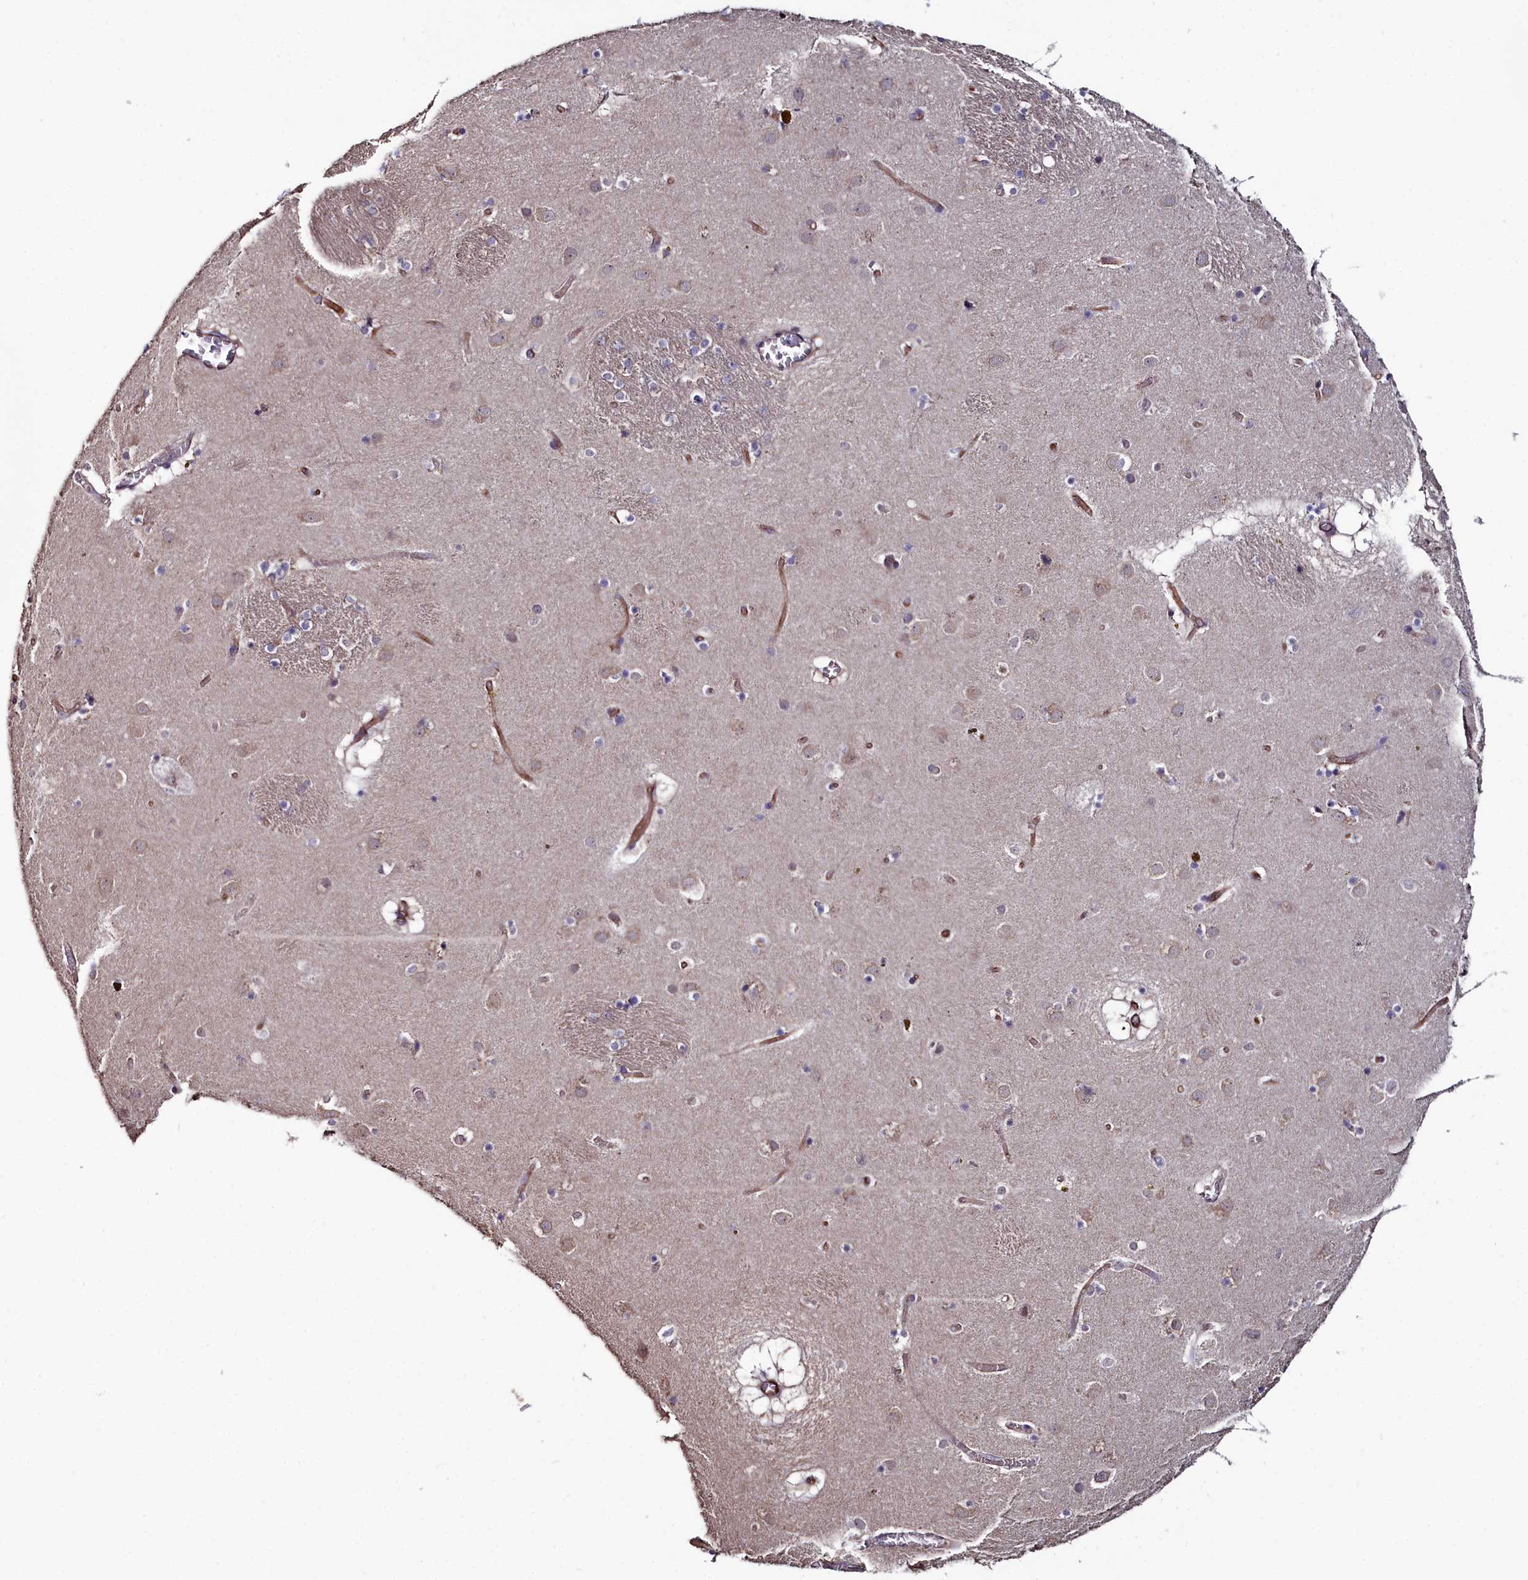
{"staining": {"intensity": "negative", "quantity": "none", "location": "none"}, "tissue": "caudate", "cell_type": "Glial cells", "image_type": "normal", "snomed": [{"axis": "morphology", "description": "Normal tissue, NOS"}, {"axis": "topography", "description": "Lateral ventricle wall"}], "caption": "The IHC micrograph has no significant staining in glial cells of caudate.", "gene": "C4orf19", "patient": {"sex": "male", "age": 70}}